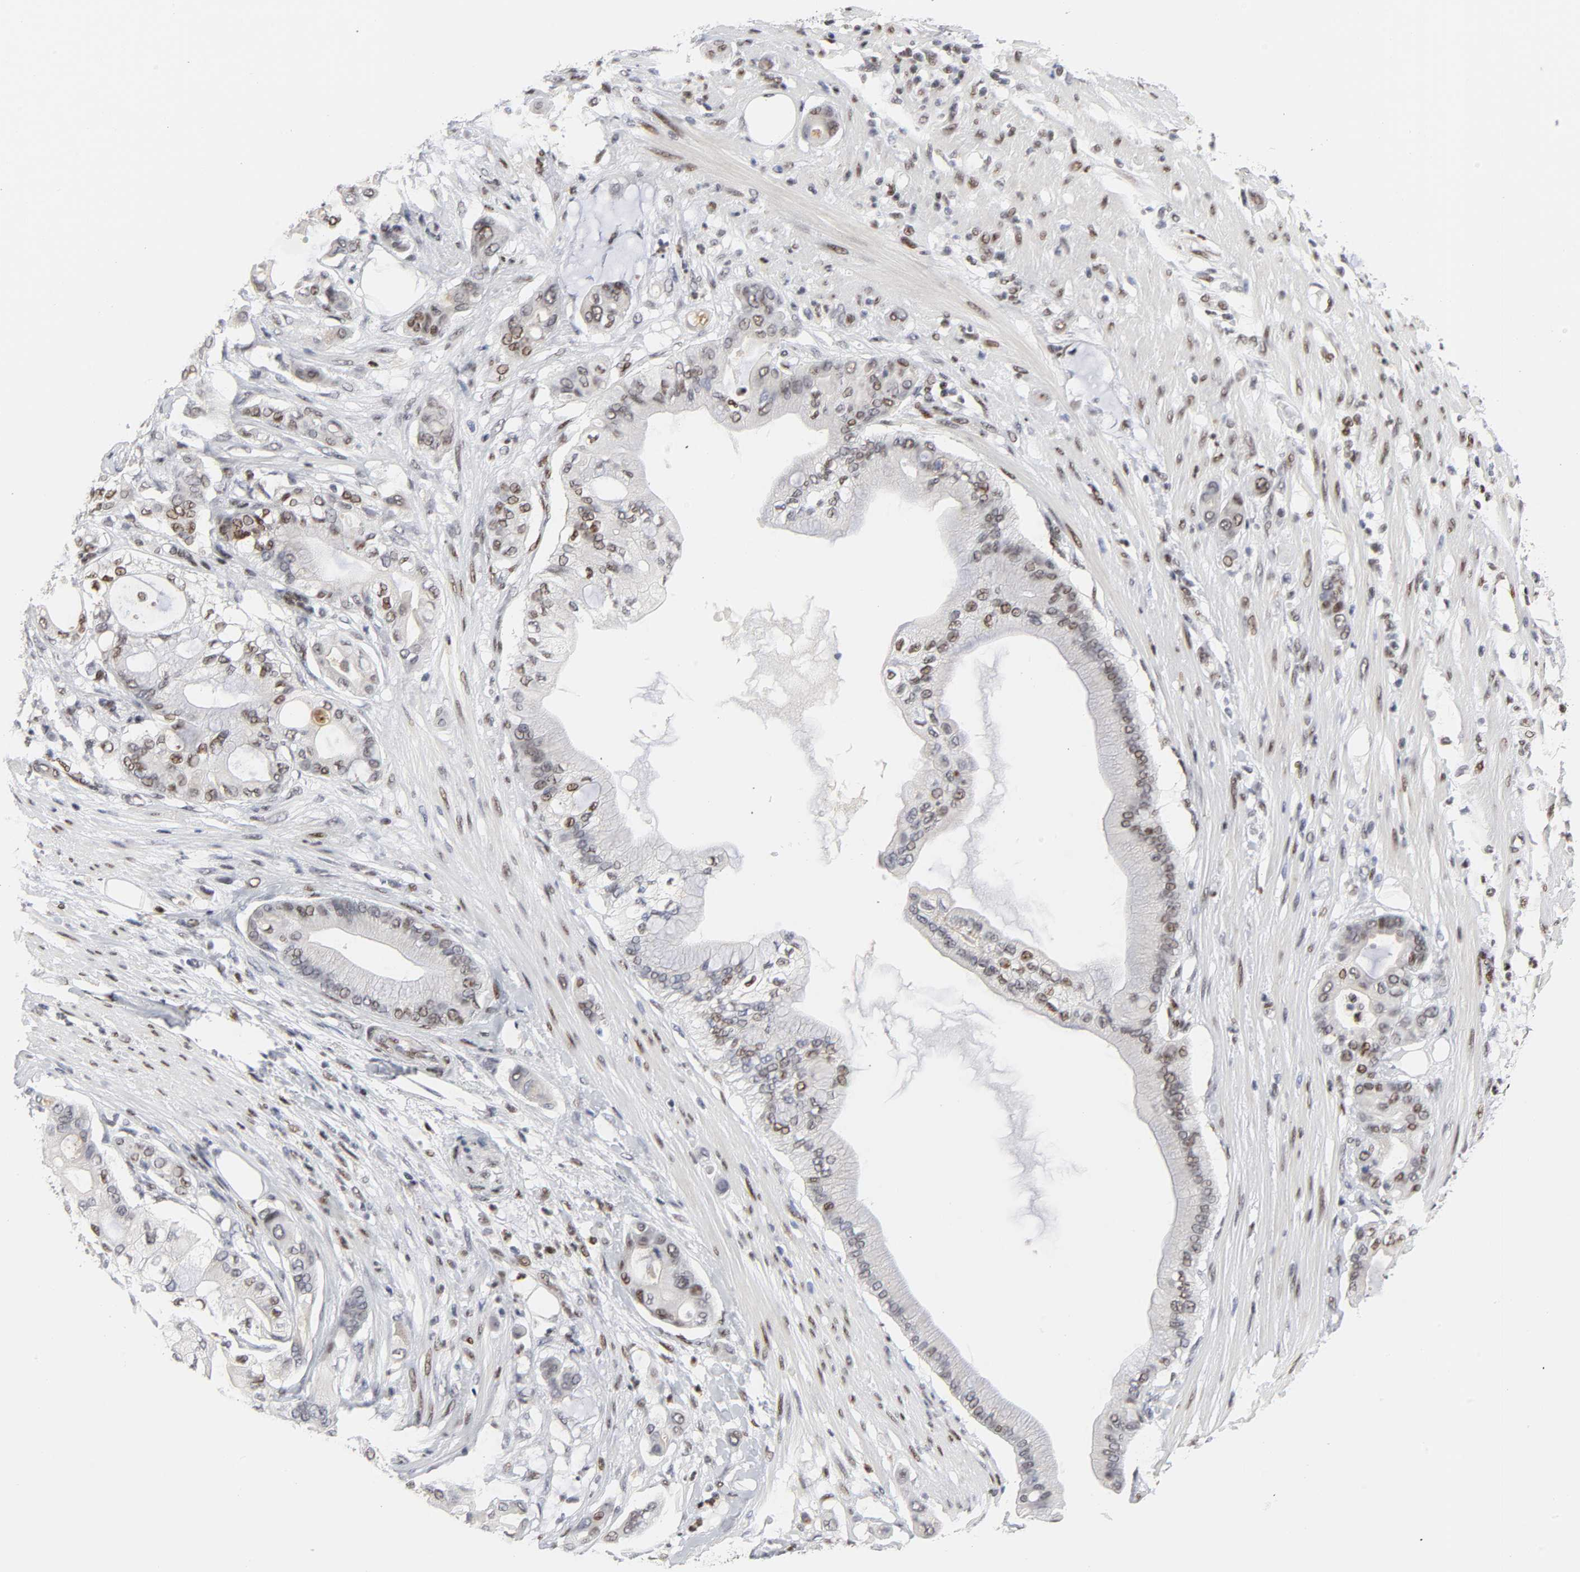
{"staining": {"intensity": "moderate", "quantity": "25%-75%", "location": "nuclear"}, "tissue": "pancreatic cancer", "cell_type": "Tumor cells", "image_type": "cancer", "snomed": [{"axis": "morphology", "description": "Adenocarcinoma, NOS"}, {"axis": "morphology", "description": "Adenocarcinoma, metastatic, NOS"}, {"axis": "topography", "description": "Lymph node"}, {"axis": "topography", "description": "Pancreas"}, {"axis": "topography", "description": "Duodenum"}], "caption": "Protein staining shows moderate nuclear staining in approximately 25%-75% of tumor cells in pancreatic adenocarcinoma.", "gene": "CREBBP", "patient": {"sex": "female", "age": 64}}